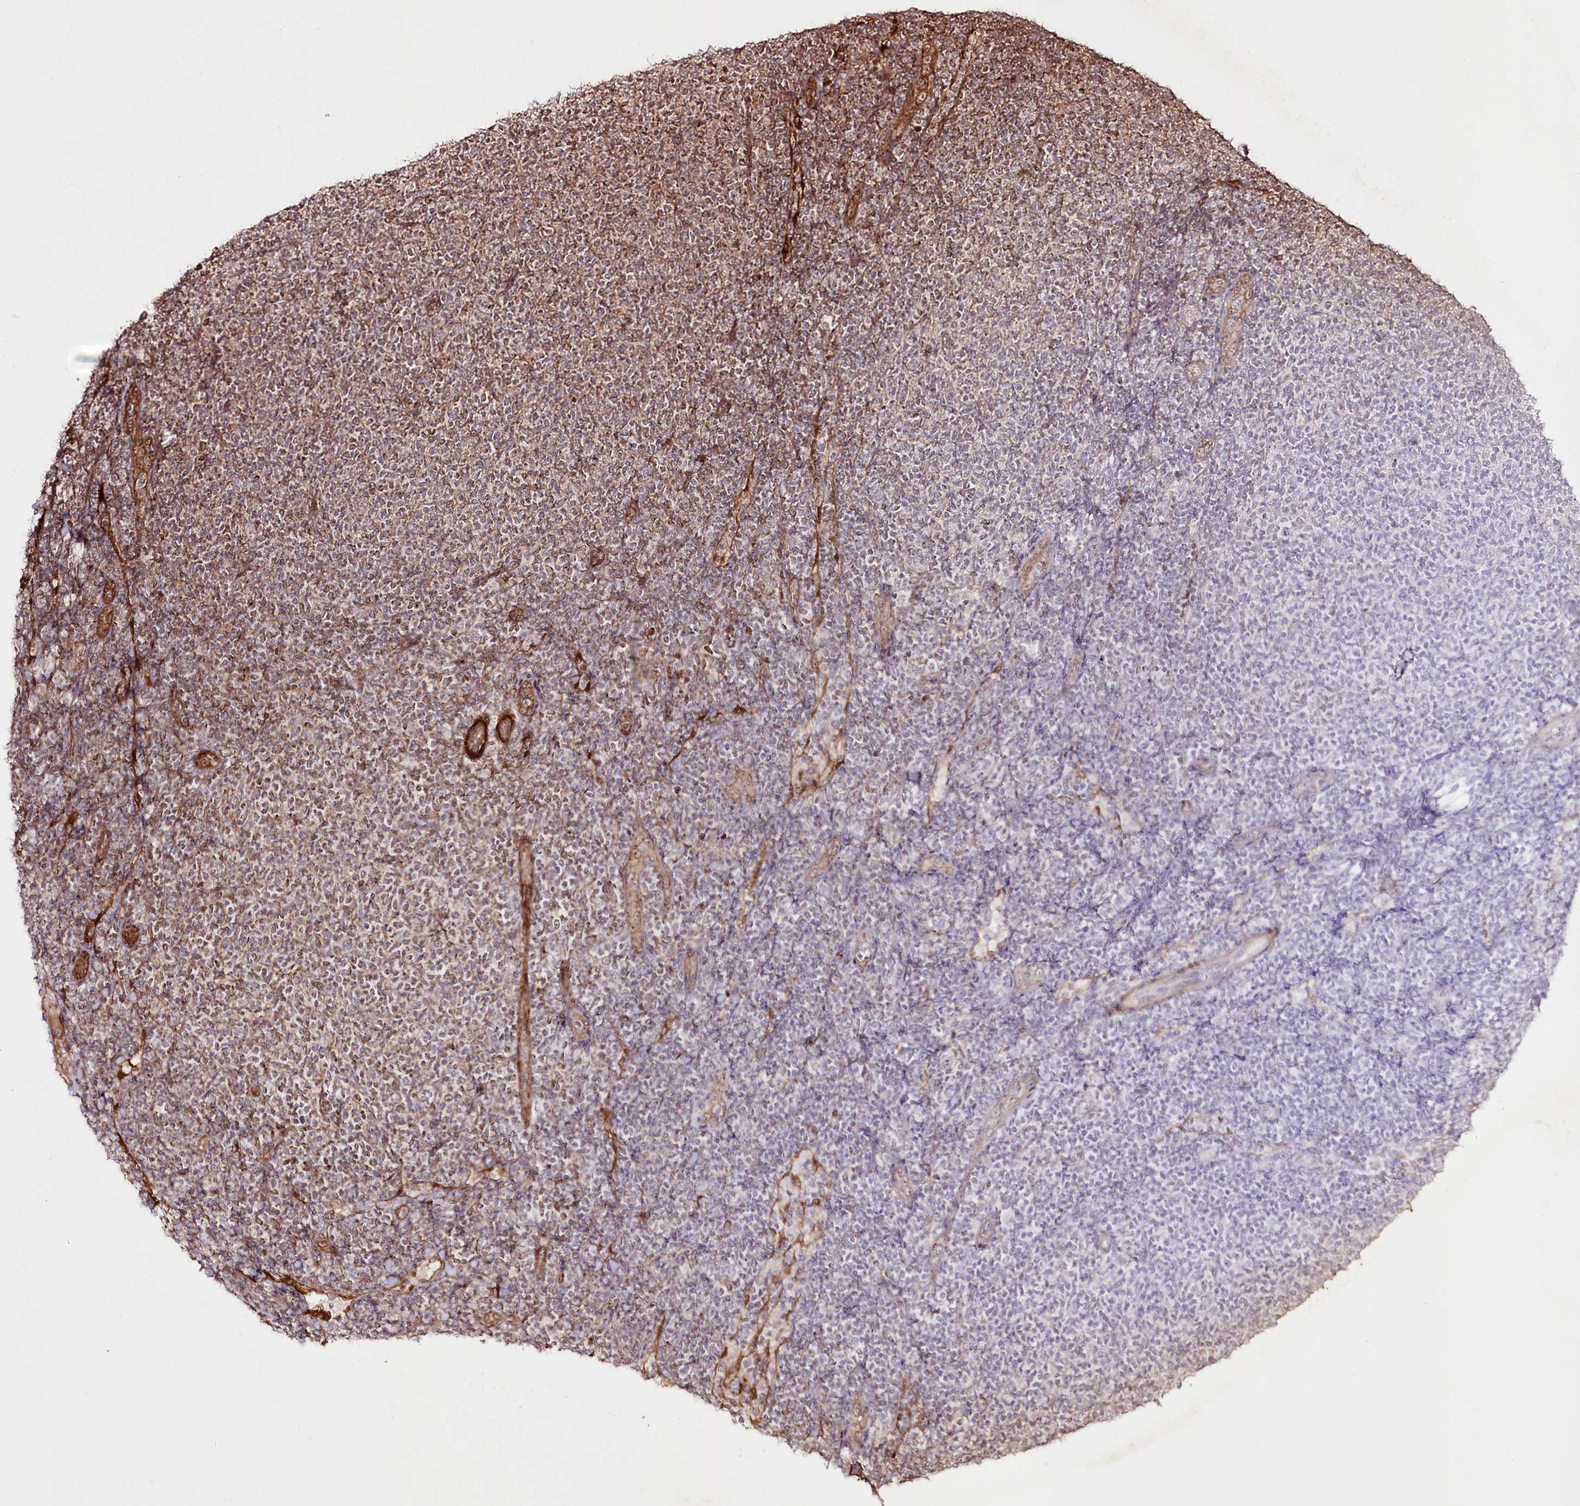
{"staining": {"intensity": "moderate", "quantity": "25%-75%", "location": "cytoplasmic/membranous"}, "tissue": "lymphoma", "cell_type": "Tumor cells", "image_type": "cancer", "snomed": [{"axis": "morphology", "description": "Malignant lymphoma, non-Hodgkin's type, Low grade"}, {"axis": "topography", "description": "Lymph node"}], "caption": "Moderate cytoplasmic/membranous expression for a protein is appreciated in about 25%-75% of tumor cells of low-grade malignant lymphoma, non-Hodgkin's type using immunohistochemistry (IHC).", "gene": "REXO2", "patient": {"sex": "male", "age": 66}}